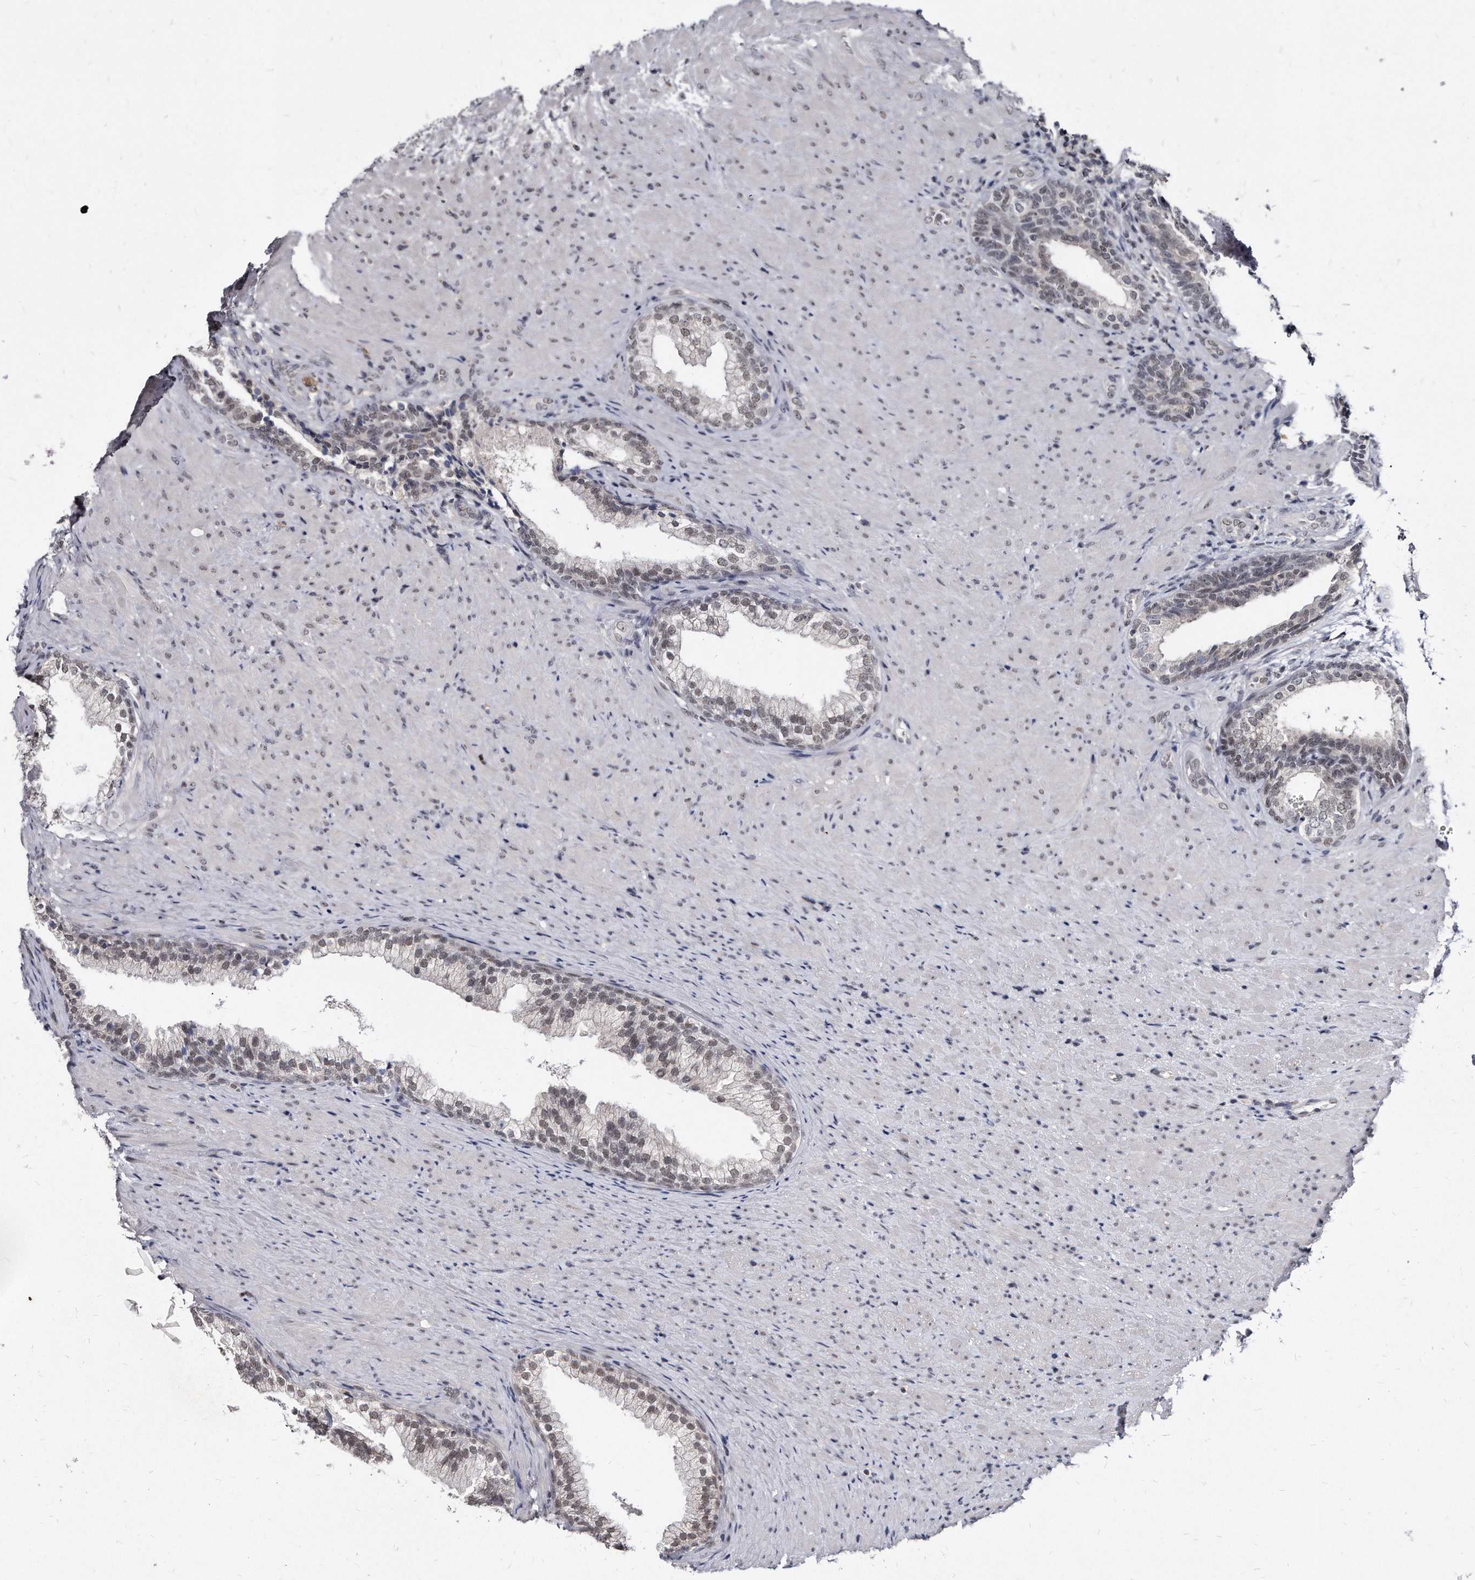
{"staining": {"intensity": "weak", "quantity": "<25%", "location": "nuclear"}, "tissue": "prostate", "cell_type": "Glandular cells", "image_type": "normal", "snomed": [{"axis": "morphology", "description": "Normal tissue, NOS"}, {"axis": "topography", "description": "Prostate"}], "caption": "Glandular cells show no significant staining in benign prostate.", "gene": "KLHDC3", "patient": {"sex": "male", "age": 76}}